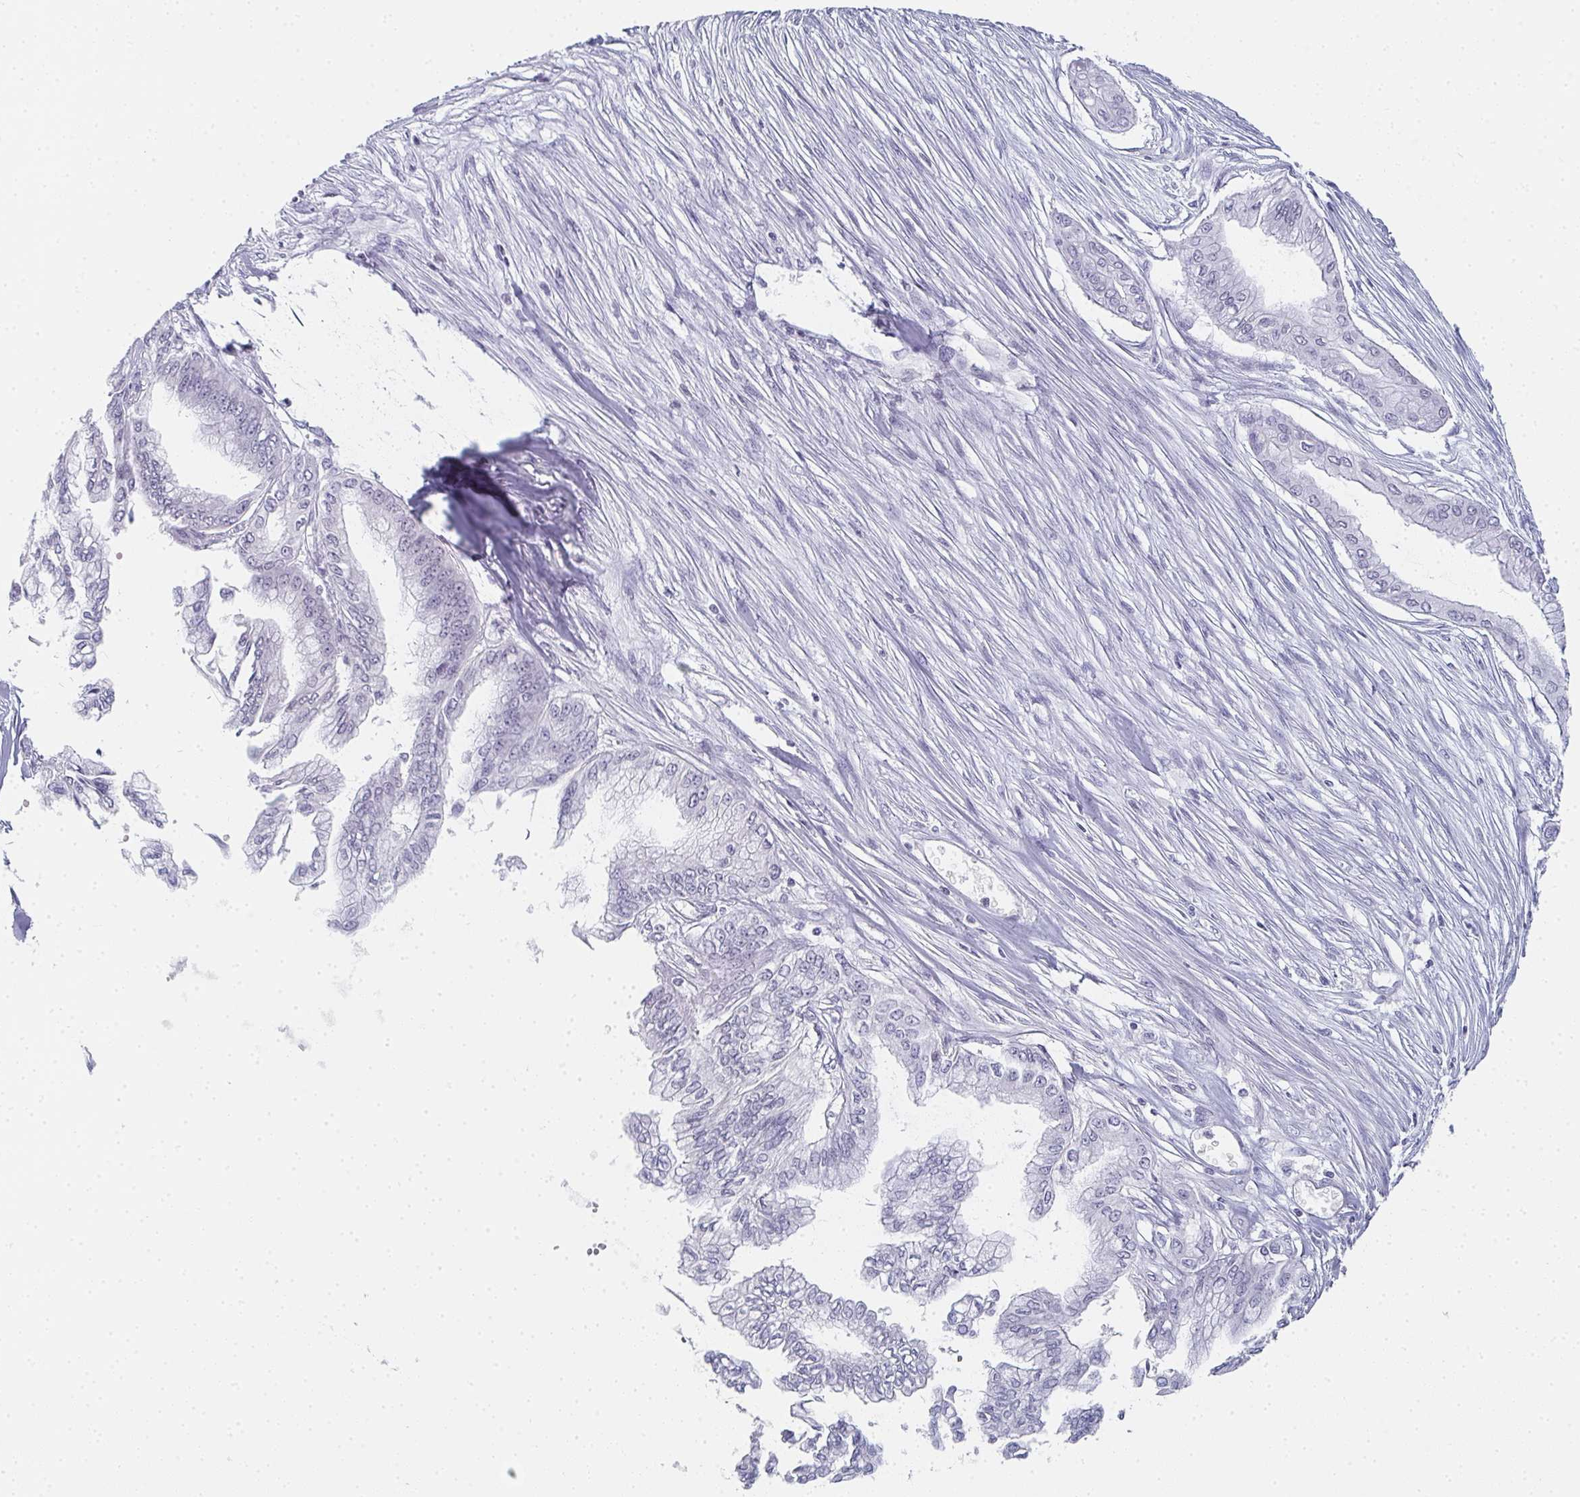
{"staining": {"intensity": "negative", "quantity": "none", "location": "none"}, "tissue": "pancreatic cancer", "cell_type": "Tumor cells", "image_type": "cancer", "snomed": [{"axis": "morphology", "description": "Adenocarcinoma, NOS"}, {"axis": "topography", "description": "Pancreas"}], "caption": "Protein analysis of pancreatic cancer (adenocarcinoma) shows no significant expression in tumor cells. (DAB (3,3'-diaminobenzidine) immunohistochemistry (IHC) with hematoxylin counter stain).", "gene": "PYCR3", "patient": {"sex": "female", "age": 68}}